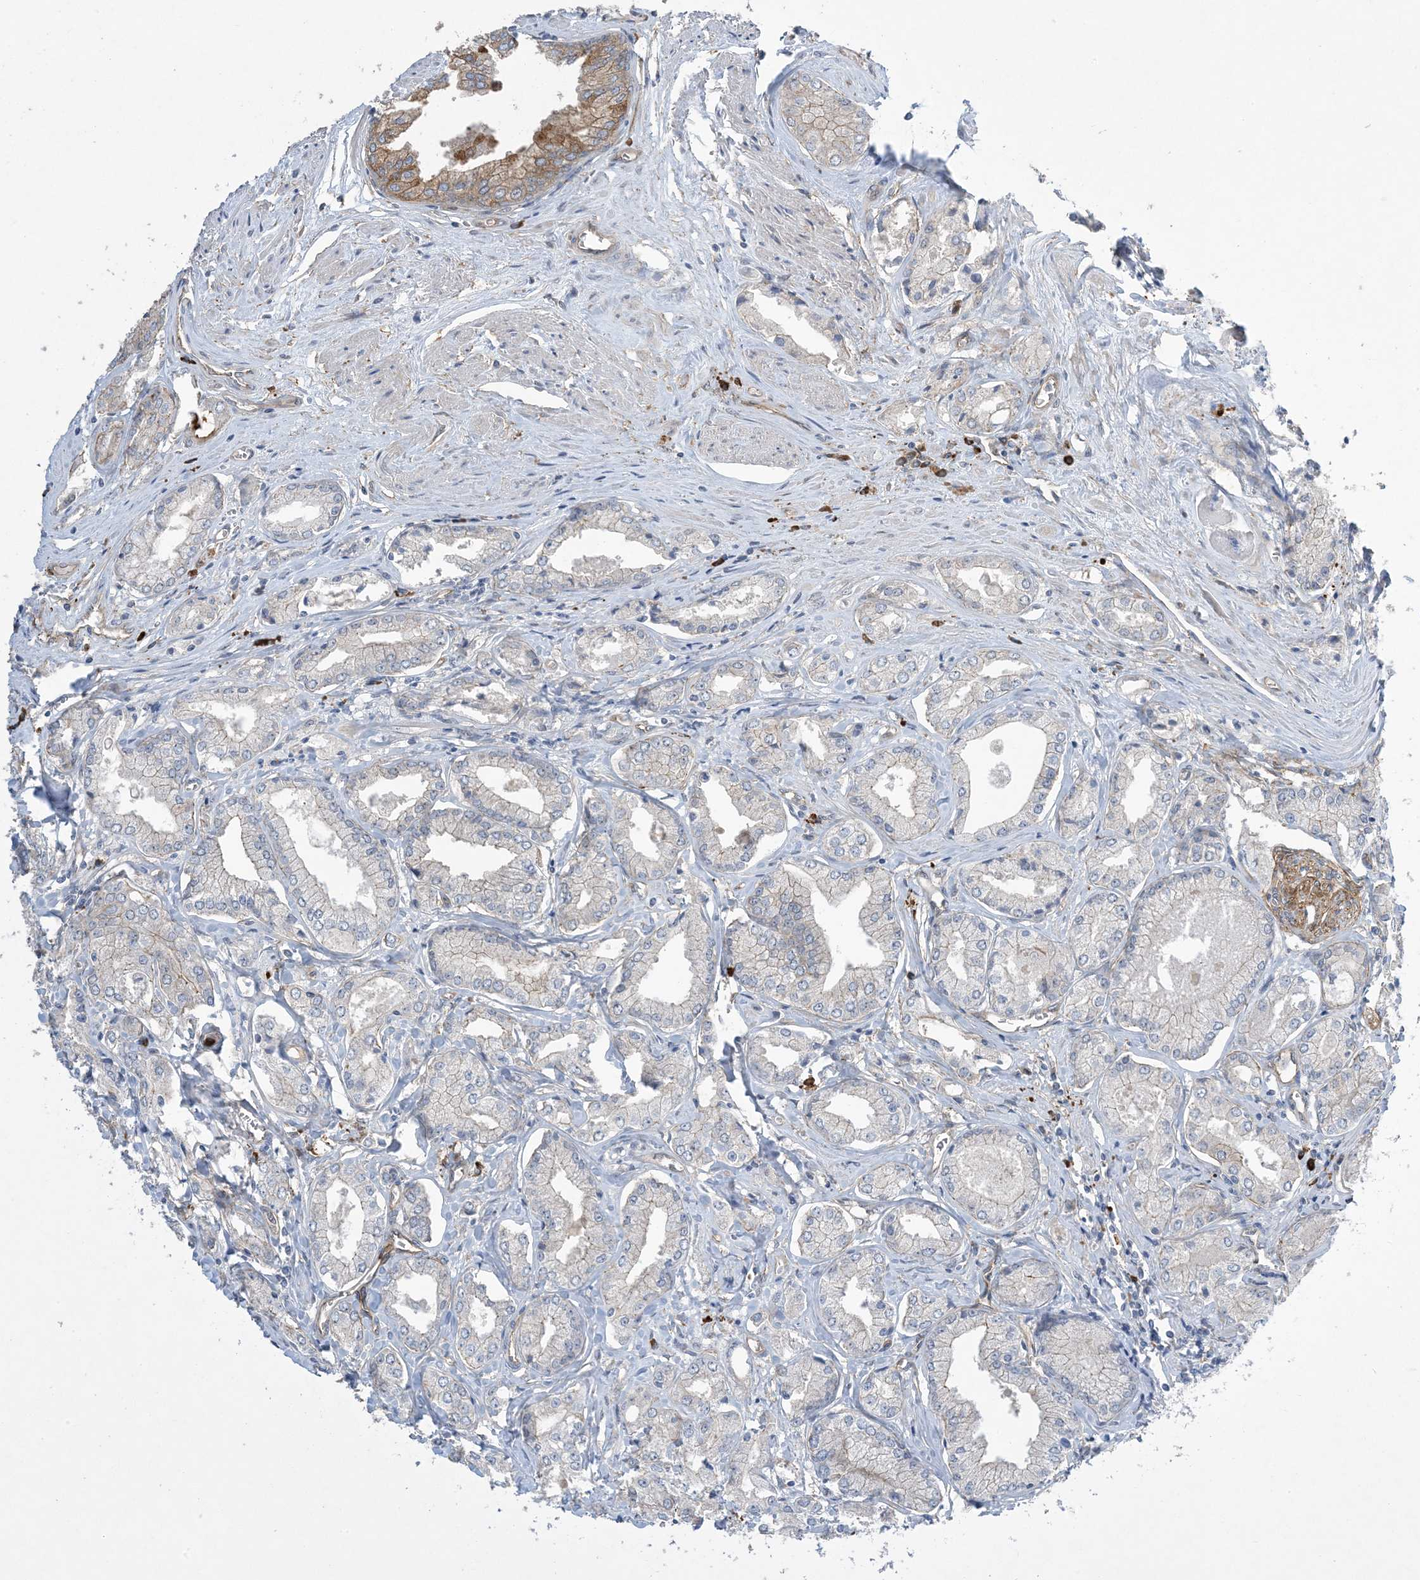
{"staining": {"intensity": "negative", "quantity": "none", "location": "none"}, "tissue": "prostate cancer", "cell_type": "Tumor cells", "image_type": "cancer", "snomed": [{"axis": "morphology", "description": "Adenocarcinoma, Low grade"}, {"axis": "topography", "description": "Prostate"}], "caption": "Immunohistochemistry of low-grade adenocarcinoma (prostate) shows no expression in tumor cells.", "gene": "AOC1", "patient": {"sex": "male", "age": 60}}